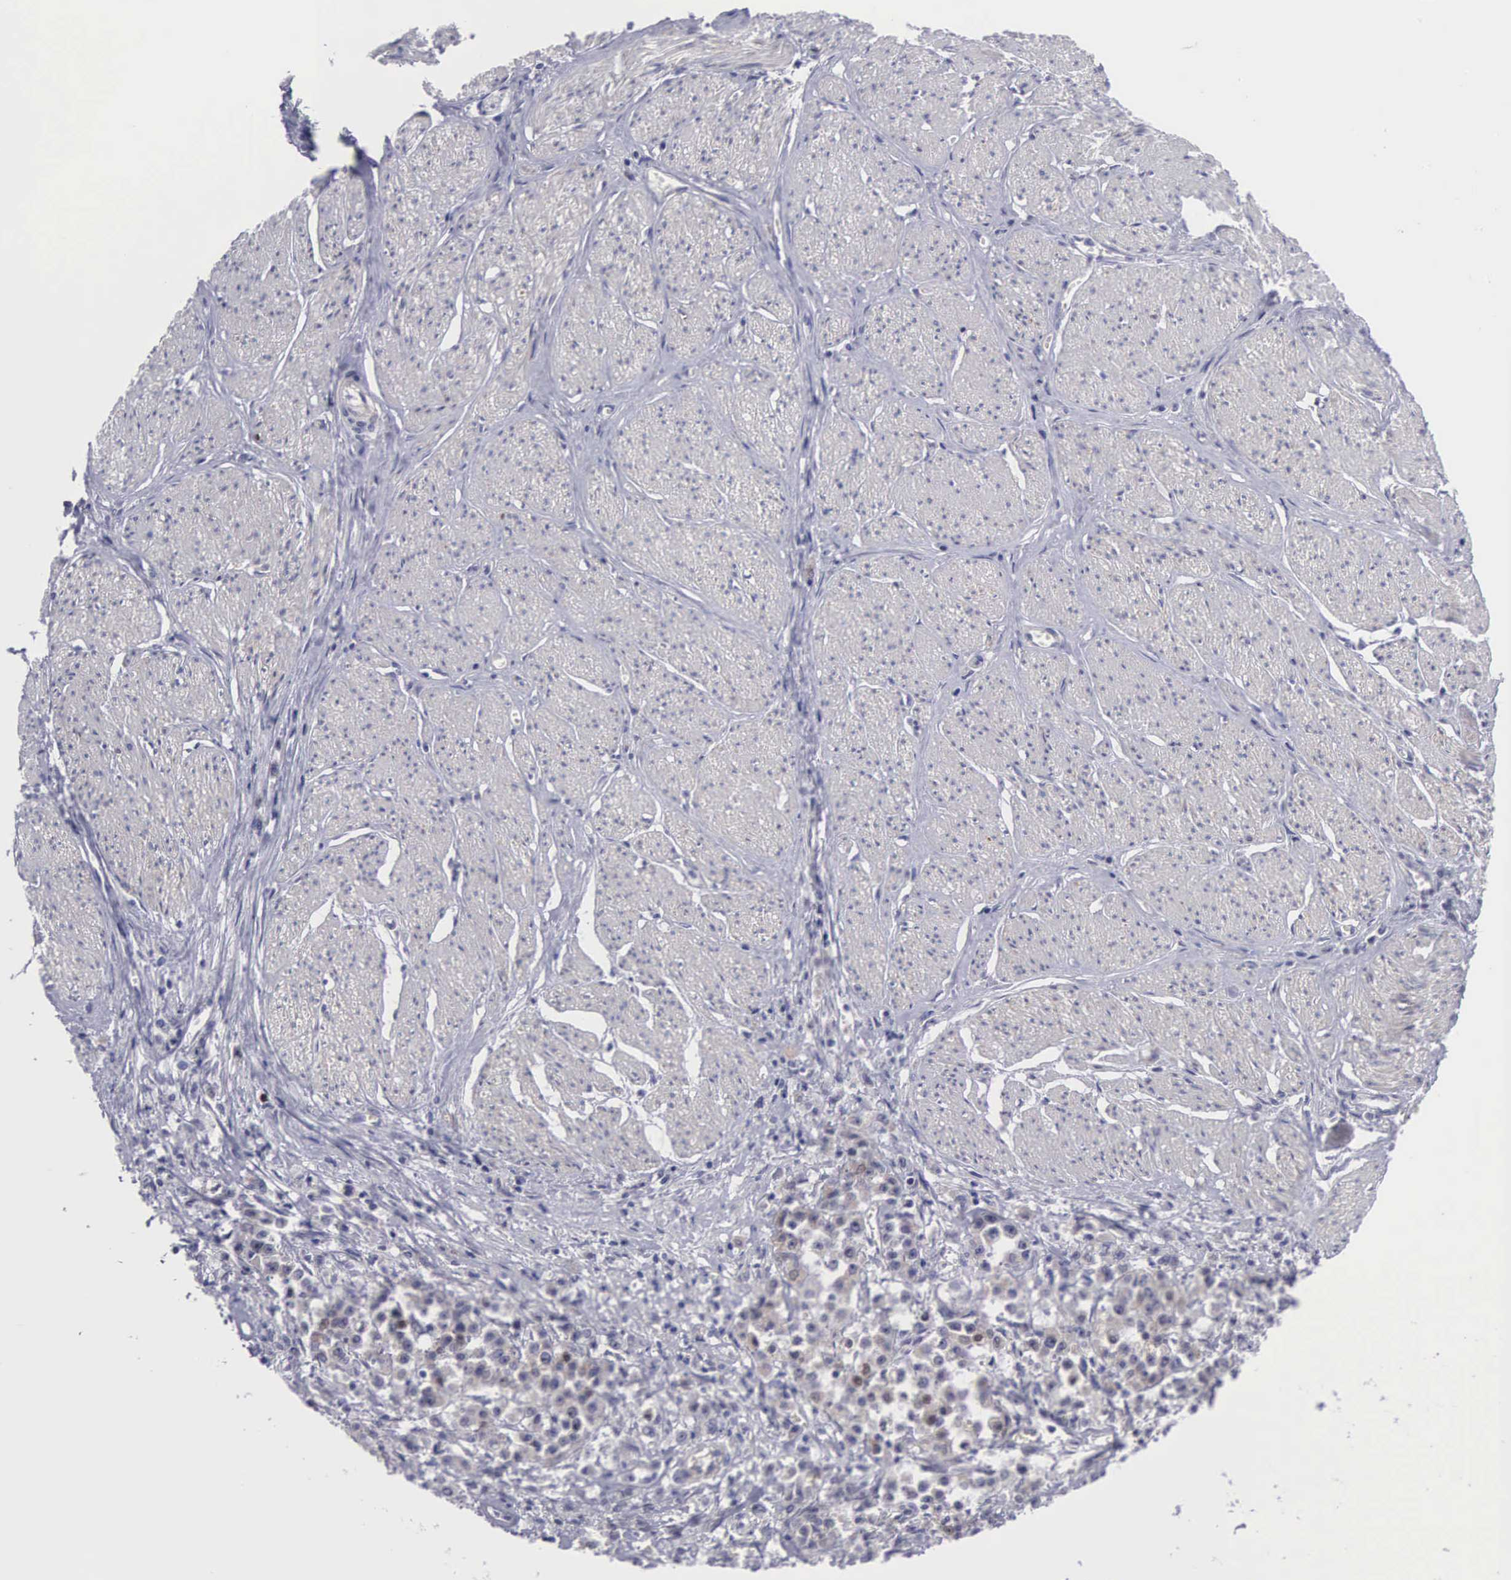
{"staining": {"intensity": "weak", "quantity": "<25%", "location": "cytoplasmic/membranous"}, "tissue": "stomach cancer", "cell_type": "Tumor cells", "image_type": "cancer", "snomed": [{"axis": "morphology", "description": "Adenocarcinoma, NOS"}, {"axis": "topography", "description": "Stomach"}], "caption": "The micrograph demonstrates no significant positivity in tumor cells of adenocarcinoma (stomach).", "gene": "SOX11", "patient": {"sex": "male", "age": 72}}